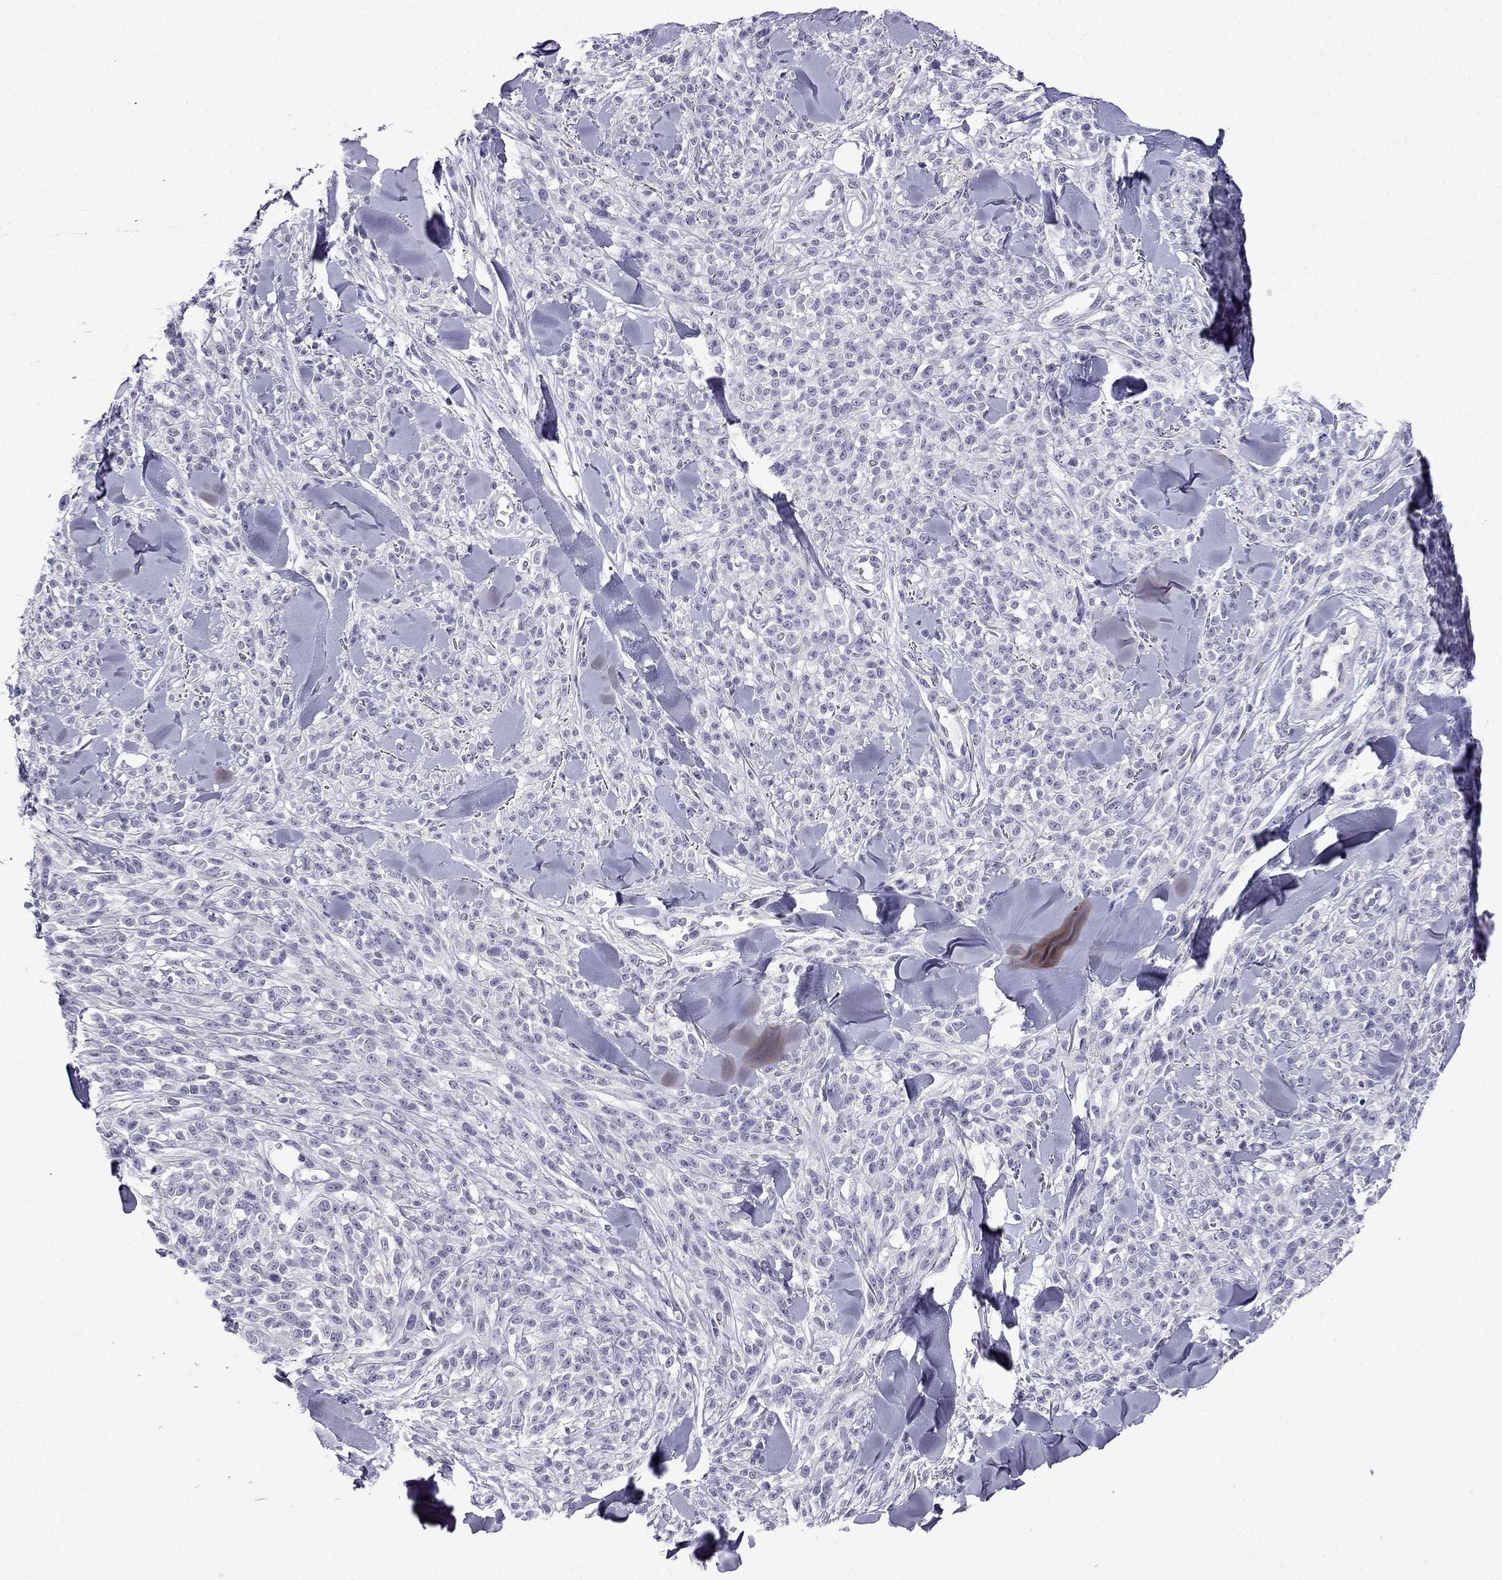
{"staining": {"intensity": "negative", "quantity": "none", "location": "none"}, "tissue": "melanoma", "cell_type": "Tumor cells", "image_type": "cancer", "snomed": [{"axis": "morphology", "description": "Malignant melanoma, NOS"}, {"axis": "topography", "description": "Skin"}, {"axis": "topography", "description": "Skin of trunk"}], "caption": "Immunohistochemical staining of malignant melanoma exhibits no significant positivity in tumor cells.", "gene": "POM121L12", "patient": {"sex": "male", "age": 74}}